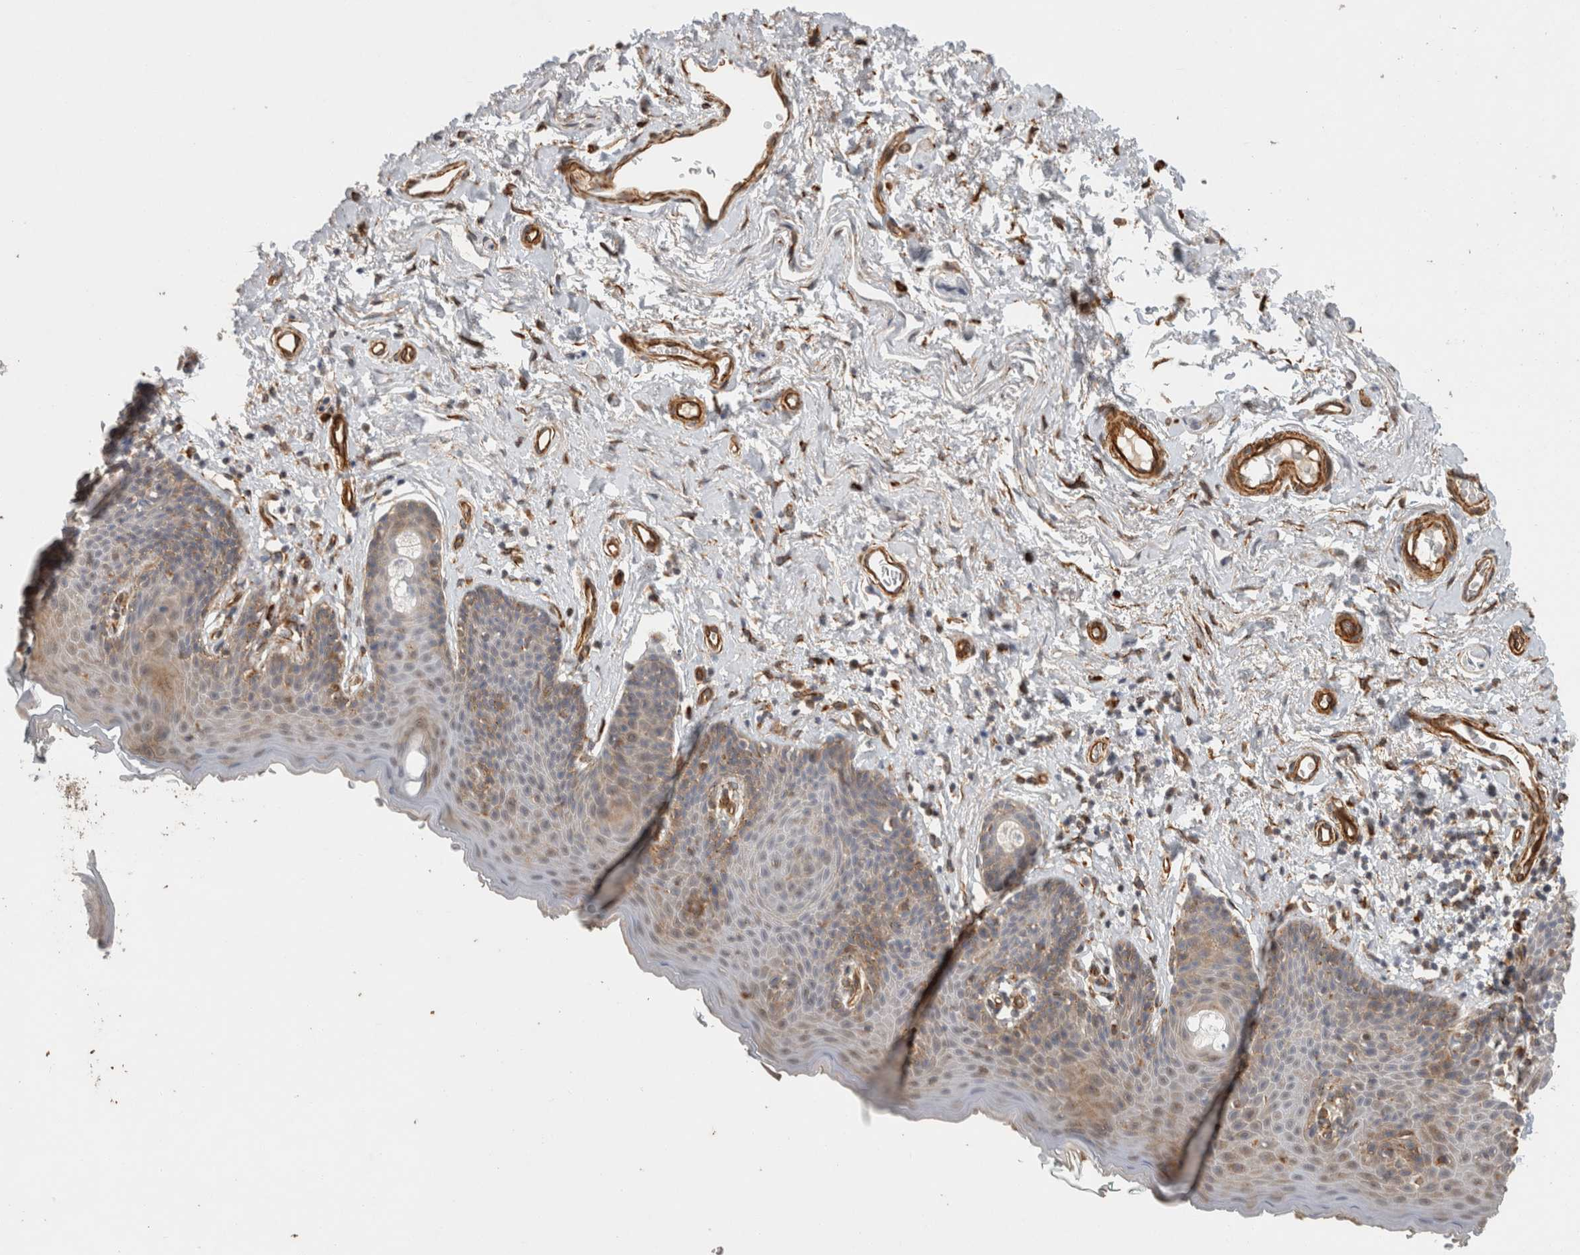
{"staining": {"intensity": "moderate", "quantity": "25%-75%", "location": "cytoplasmic/membranous"}, "tissue": "skin", "cell_type": "Epidermal cells", "image_type": "normal", "snomed": [{"axis": "morphology", "description": "Normal tissue, NOS"}, {"axis": "topography", "description": "Vulva"}], "caption": "This is a micrograph of IHC staining of normal skin, which shows moderate staining in the cytoplasmic/membranous of epidermal cells.", "gene": "SIPA1L2", "patient": {"sex": "female", "age": 66}}